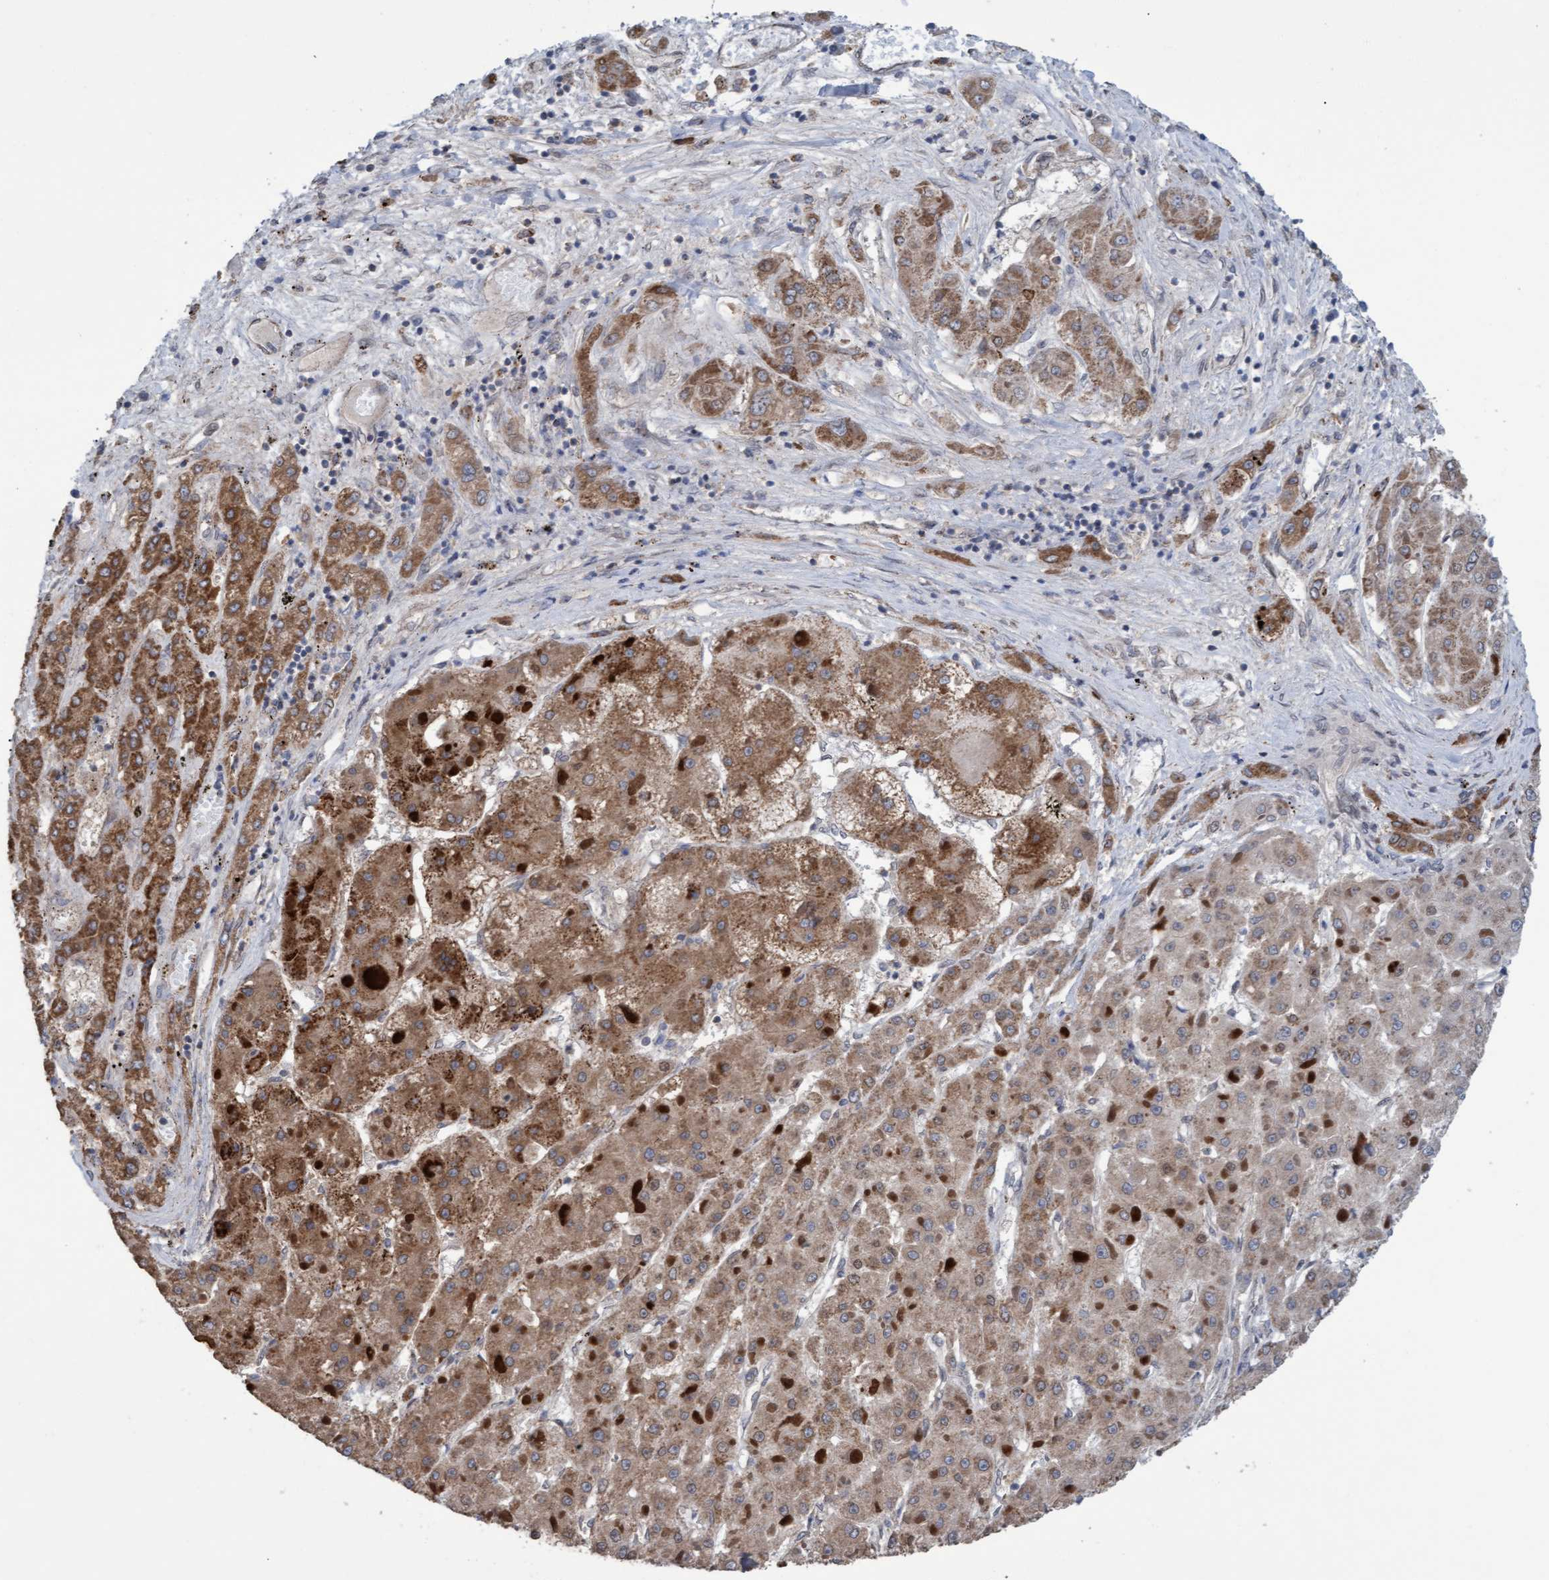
{"staining": {"intensity": "moderate", "quantity": ">75%", "location": "cytoplasmic/membranous"}, "tissue": "liver cancer", "cell_type": "Tumor cells", "image_type": "cancer", "snomed": [{"axis": "morphology", "description": "Carcinoma, Hepatocellular, NOS"}, {"axis": "topography", "description": "Liver"}], "caption": "Hepatocellular carcinoma (liver) stained with DAB (3,3'-diaminobenzidine) immunohistochemistry (IHC) demonstrates medium levels of moderate cytoplasmic/membranous positivity in approximately >75% of tumor cells.", "gene": "MGLL", "patient": {"sex": "female", "age": 73}}